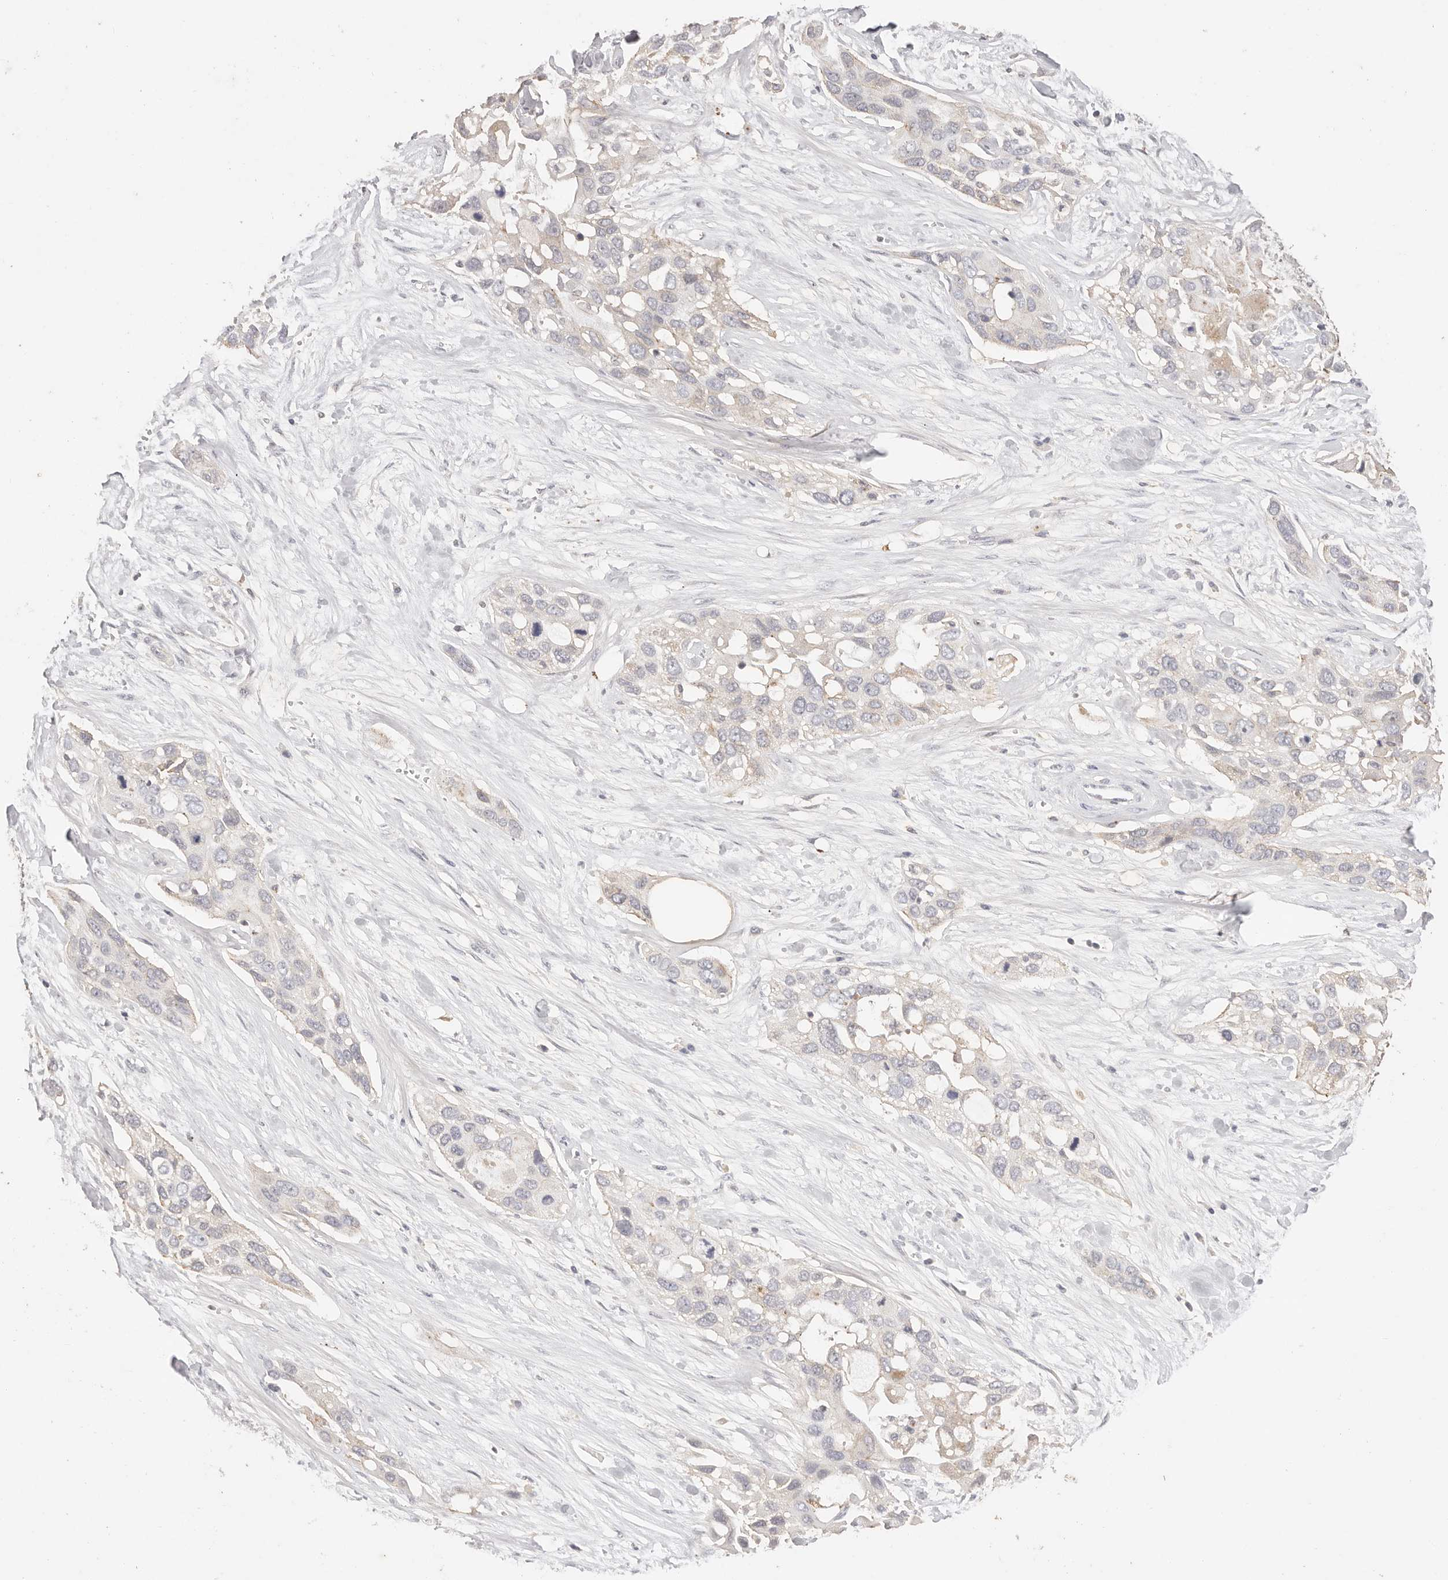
{"staining": {"intensity": "negative", "quantity": "none", "location": "none"}, "tissue": "pancreatic cancer", "cell_type": "Tumor cells", "image_type": "cancer", "snomed": [{"axis": "morphology", "description": "Adenocarcinoma, NOS"}, {"axis": "topography", "description": "Pancreas"}], "caption": "Image shows no significant protein positivity in tumor cells of pancreatic adenocarcinoma. The staining is performed using DAB brown chromogen with nuclei counter-stained in using hematoxylin.", "gene": "CXADR", "patient": {"sex": "female", "age": 60}}